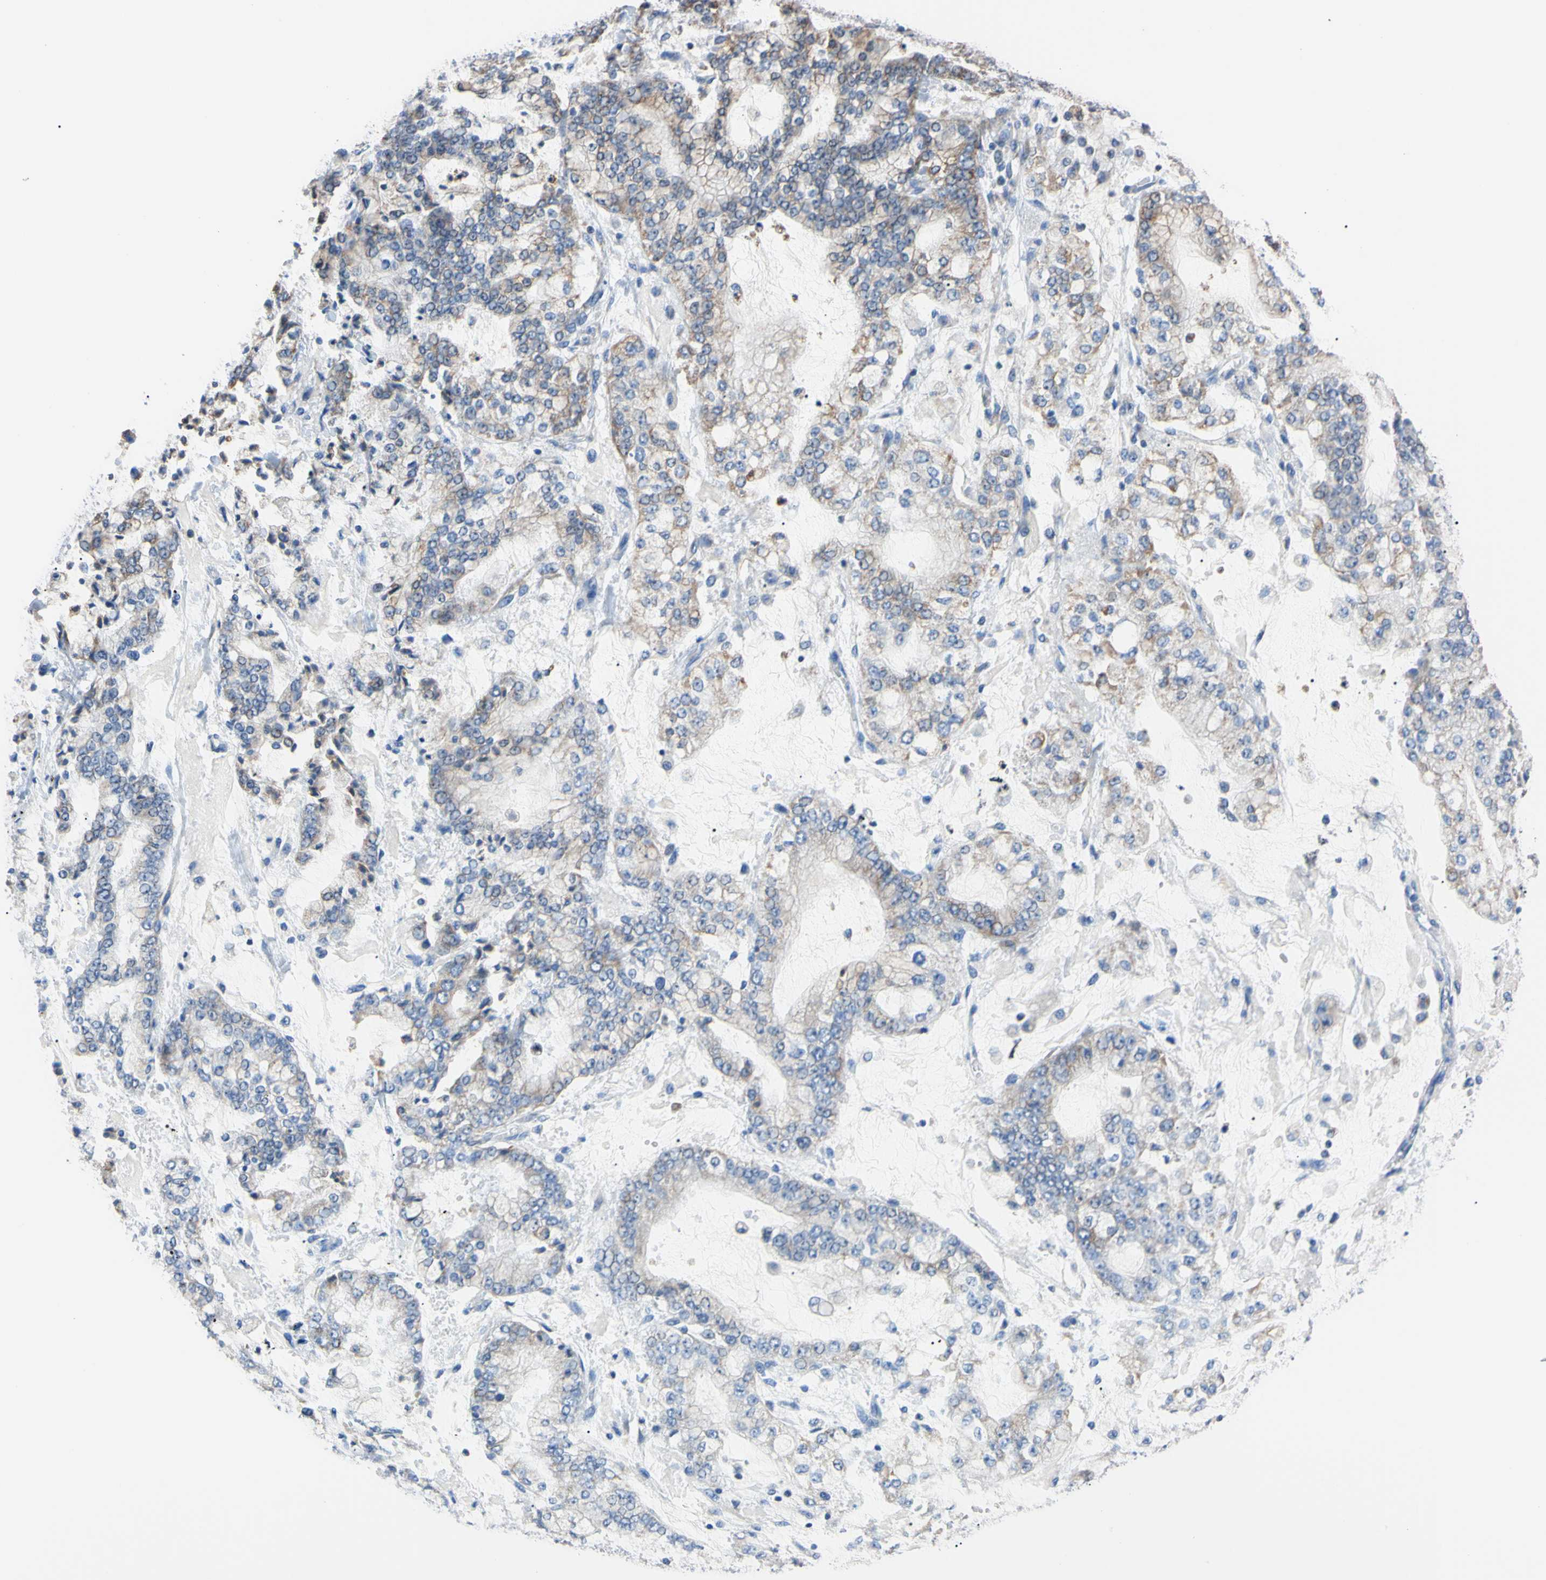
{"staining": {"intensity": "moderate", "quantity": "<25%", "location": "cytoplasmic/membranous"}, "tissue": "stomach cancer", "cell_type": "Tumor cells", "image_type": "cancer", "snomed": [{"axis": "morphology", "description": "Adenocarcinoma, NOS"}, {"axis": "topography", "description": "Stomach"}], "caption": "Protein staining demonstrates moderate cytoplasmic/membranous positivity in about <25% of tumor cells in stomach adenocarcinoma.", "gene": "CLPP", "patient": {"sex": "male", "age": 76}}